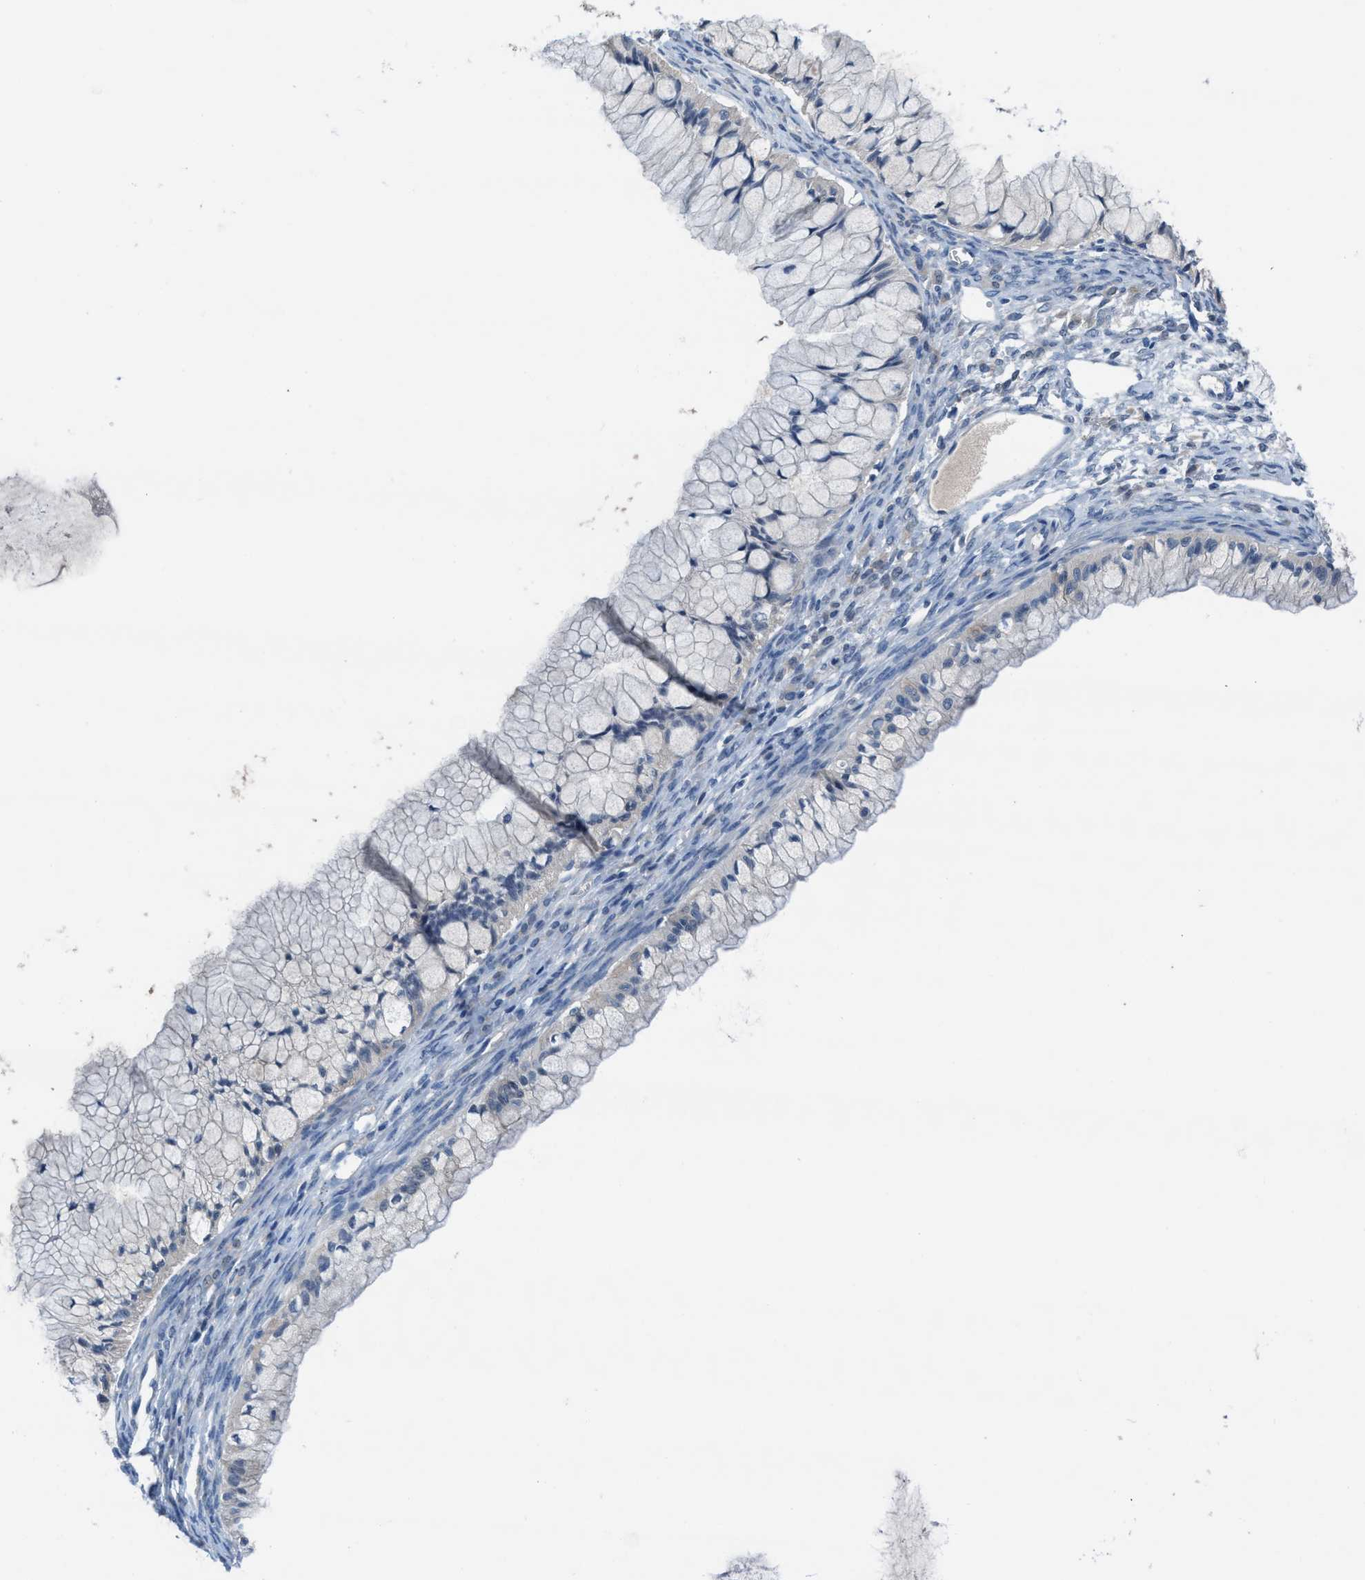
{"staining": {"intensity": "negative", "quantity": "none", "location": "none"}, "tissue": "ovarian cancer", "cell_type": "Tumor cells", "image_type": "cancer", "snomed": [{"axis": "morphology", "description": "Cystadenocarcinoma, mucinous, NOS"}, {"axis": "topography", "description": "Ovary"}], "caption": "The micrograph displays no significant staining in tumor cells of ovarian mucinous cystadenocarcinoma.", "gene": "NUDT5", "patient": {"sex": "female", "age": 57}}